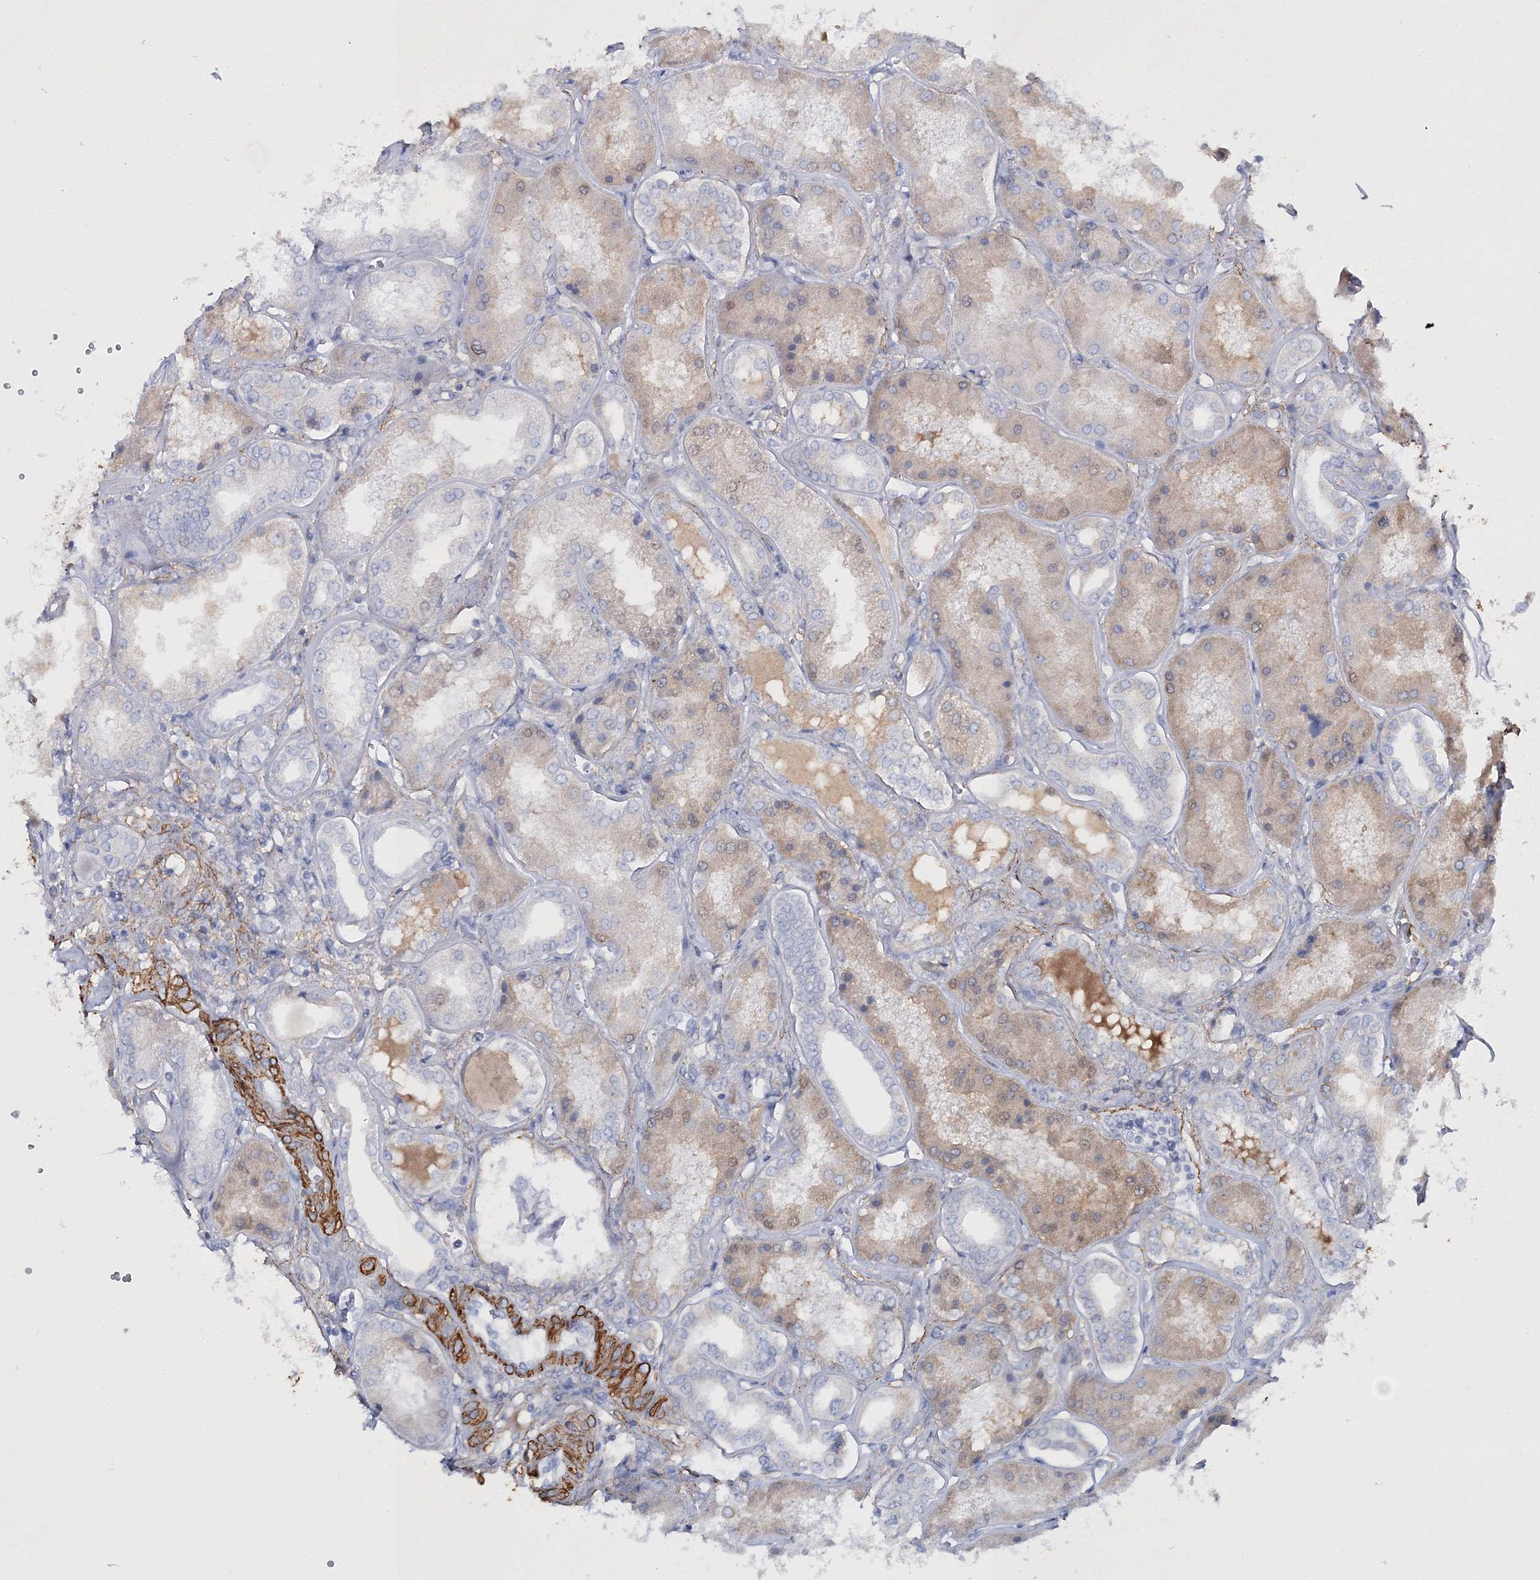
{"staining": {"intensity": "negative", "quantity": "none", "location": "none"}, "tissue": "kidney", "cell_type": "Cells in glomeruli", "image_type": "normal", "snomed": [{"axis": "morphology", "description": "Normal tissue, NOS"}, {"axis": "topography", "description": "Kidney"}], "caption": "IHC of benign human kidney demonstrates no positivity in cells in glomeruli.", "gene": "RTN2", "patient": {"sex": "female", "age": 56}}